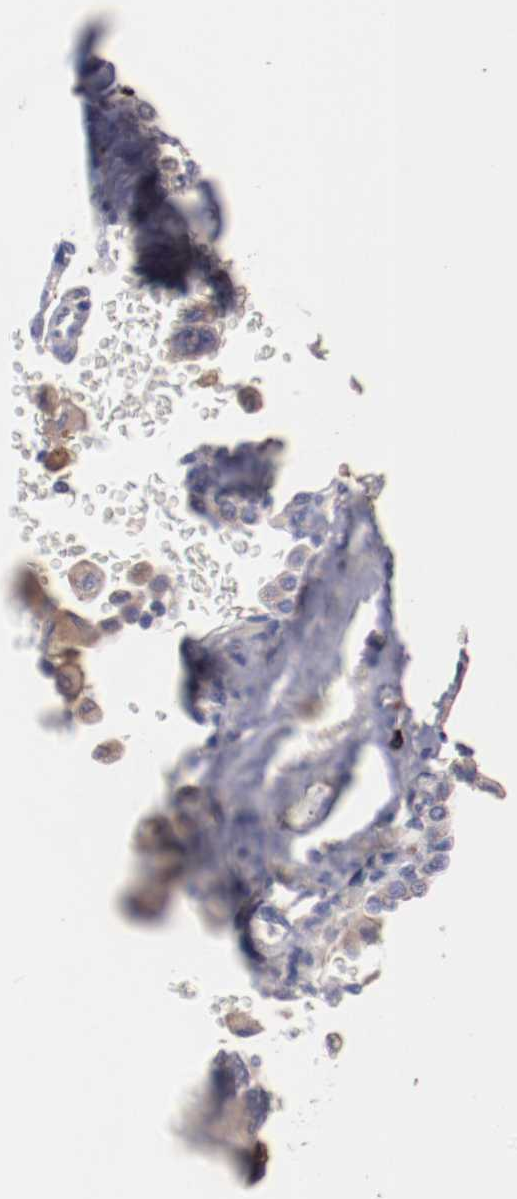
{"staining": {"intensity": "moderate", "quantity": "25%-75%", "location": "cytoplasmic/membranous"}, "tissue": "lung cancer", "cell_type": "Tumor cells", "image_type": "cancer", "snomed": [{"axis": "morphology", "description": "Adenocarcinoma, NOS"}, {"axis": "topography", "description": "Lung"}], "caption": "This image exhibits lung cancer (adenocarcinoma) stained with IHC to label a protein in brown. The cytoplasmic/membranous of tumor cells show moderate positivity for the protein. Nuclei are counter-stained blue.", "gene": "NFKBIE", "patient": {"sex": "female", "age": 64}}